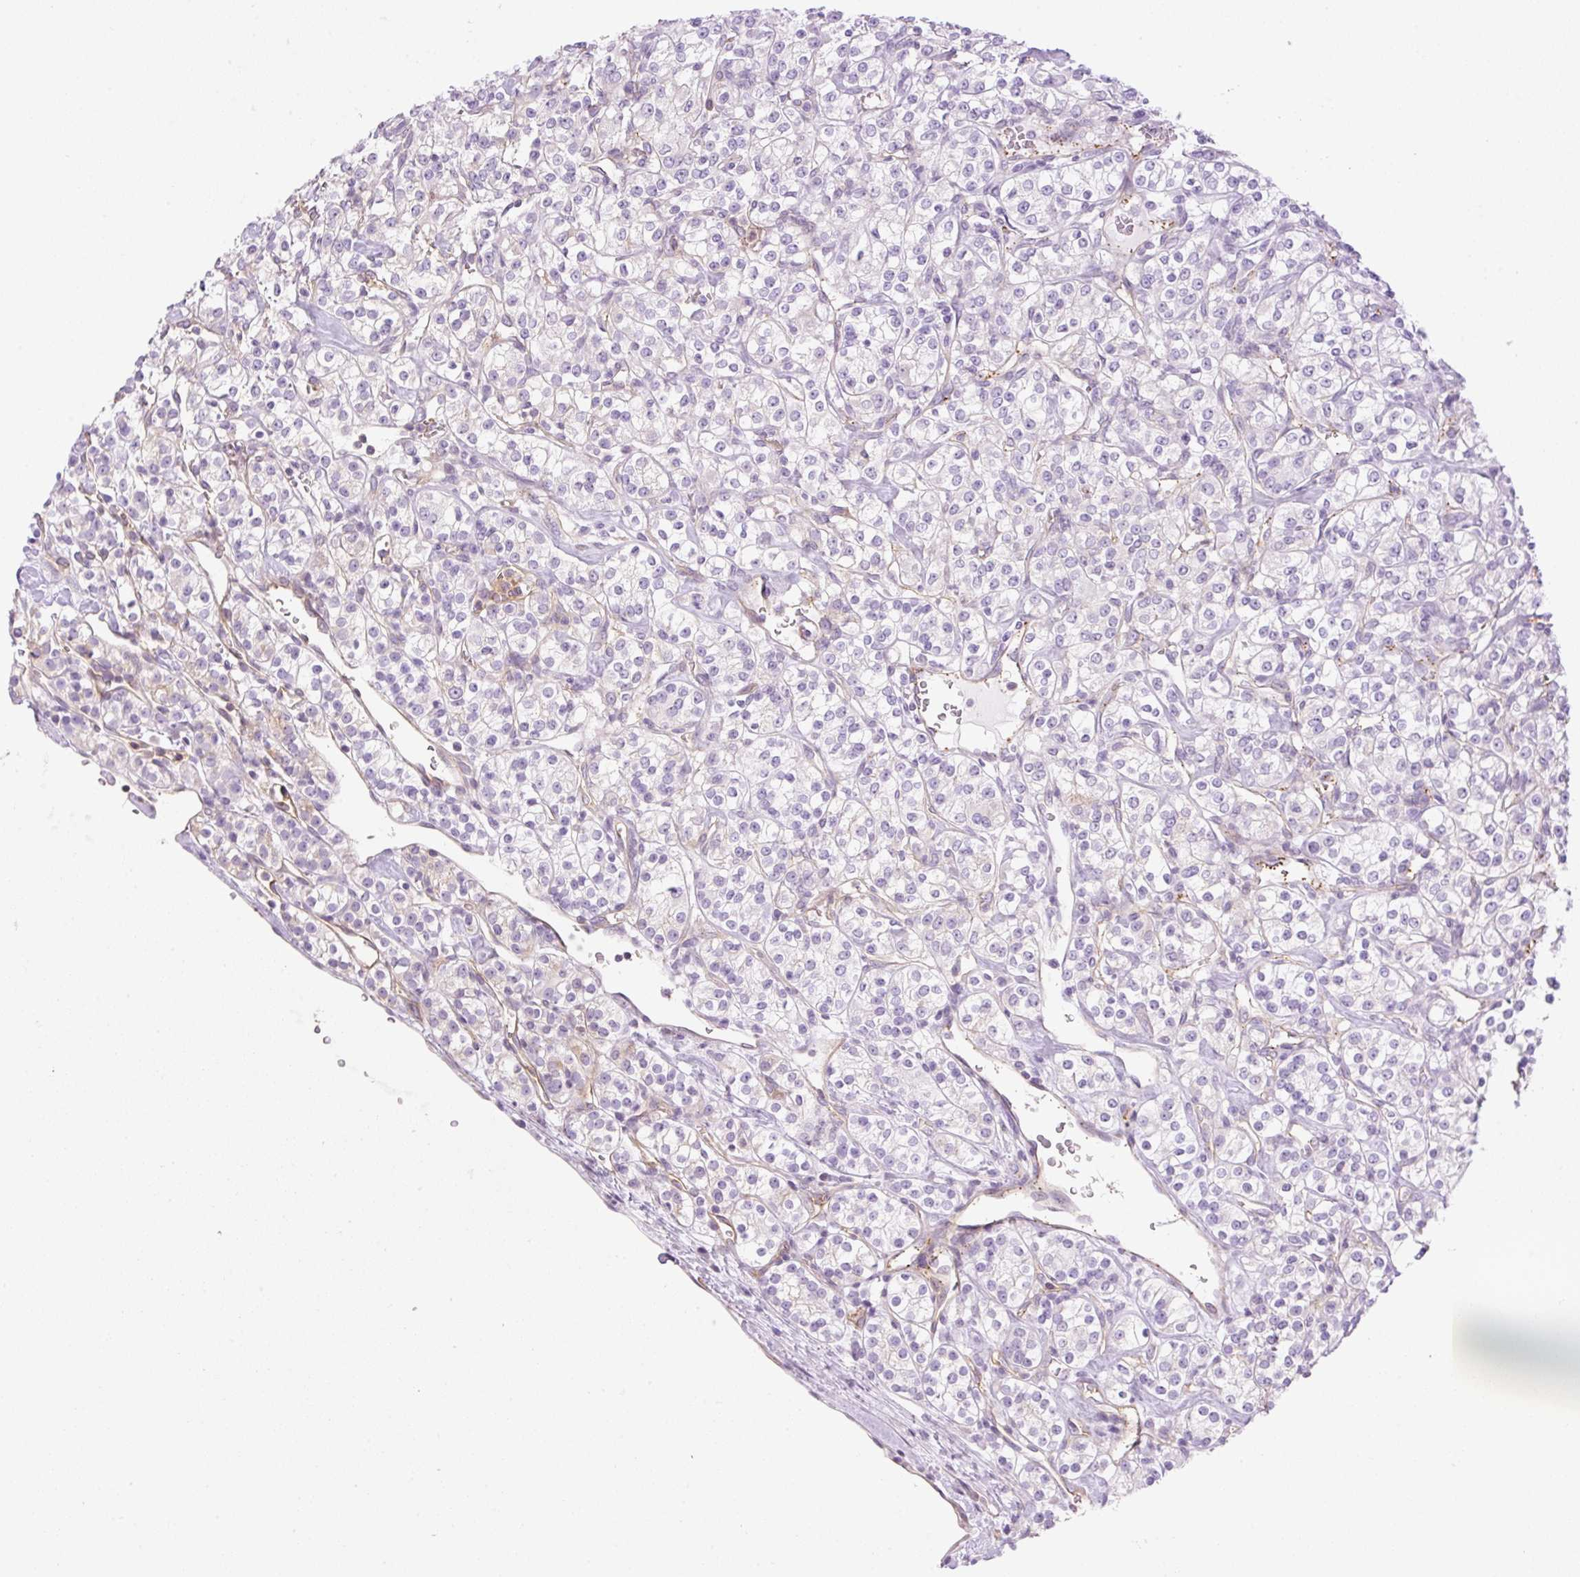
{"staining": {"intensity": "negative", "quantity": "none", "location": "none"}, "tissue": "renal cancer", "cell_type": "Tumor cells", "image_type": "cancer", "snomed": [{"axis": "morphology", "description": "Adenocarcinoma, NOS"}, {"axis": "topography", "description": "Kidney"}], "caption": "The photomicrograph displays no staining of tumor cells in adenocarcinoma (renal).", "gene": "EHD3", "patient": {"sex": "male", "age": 77}}